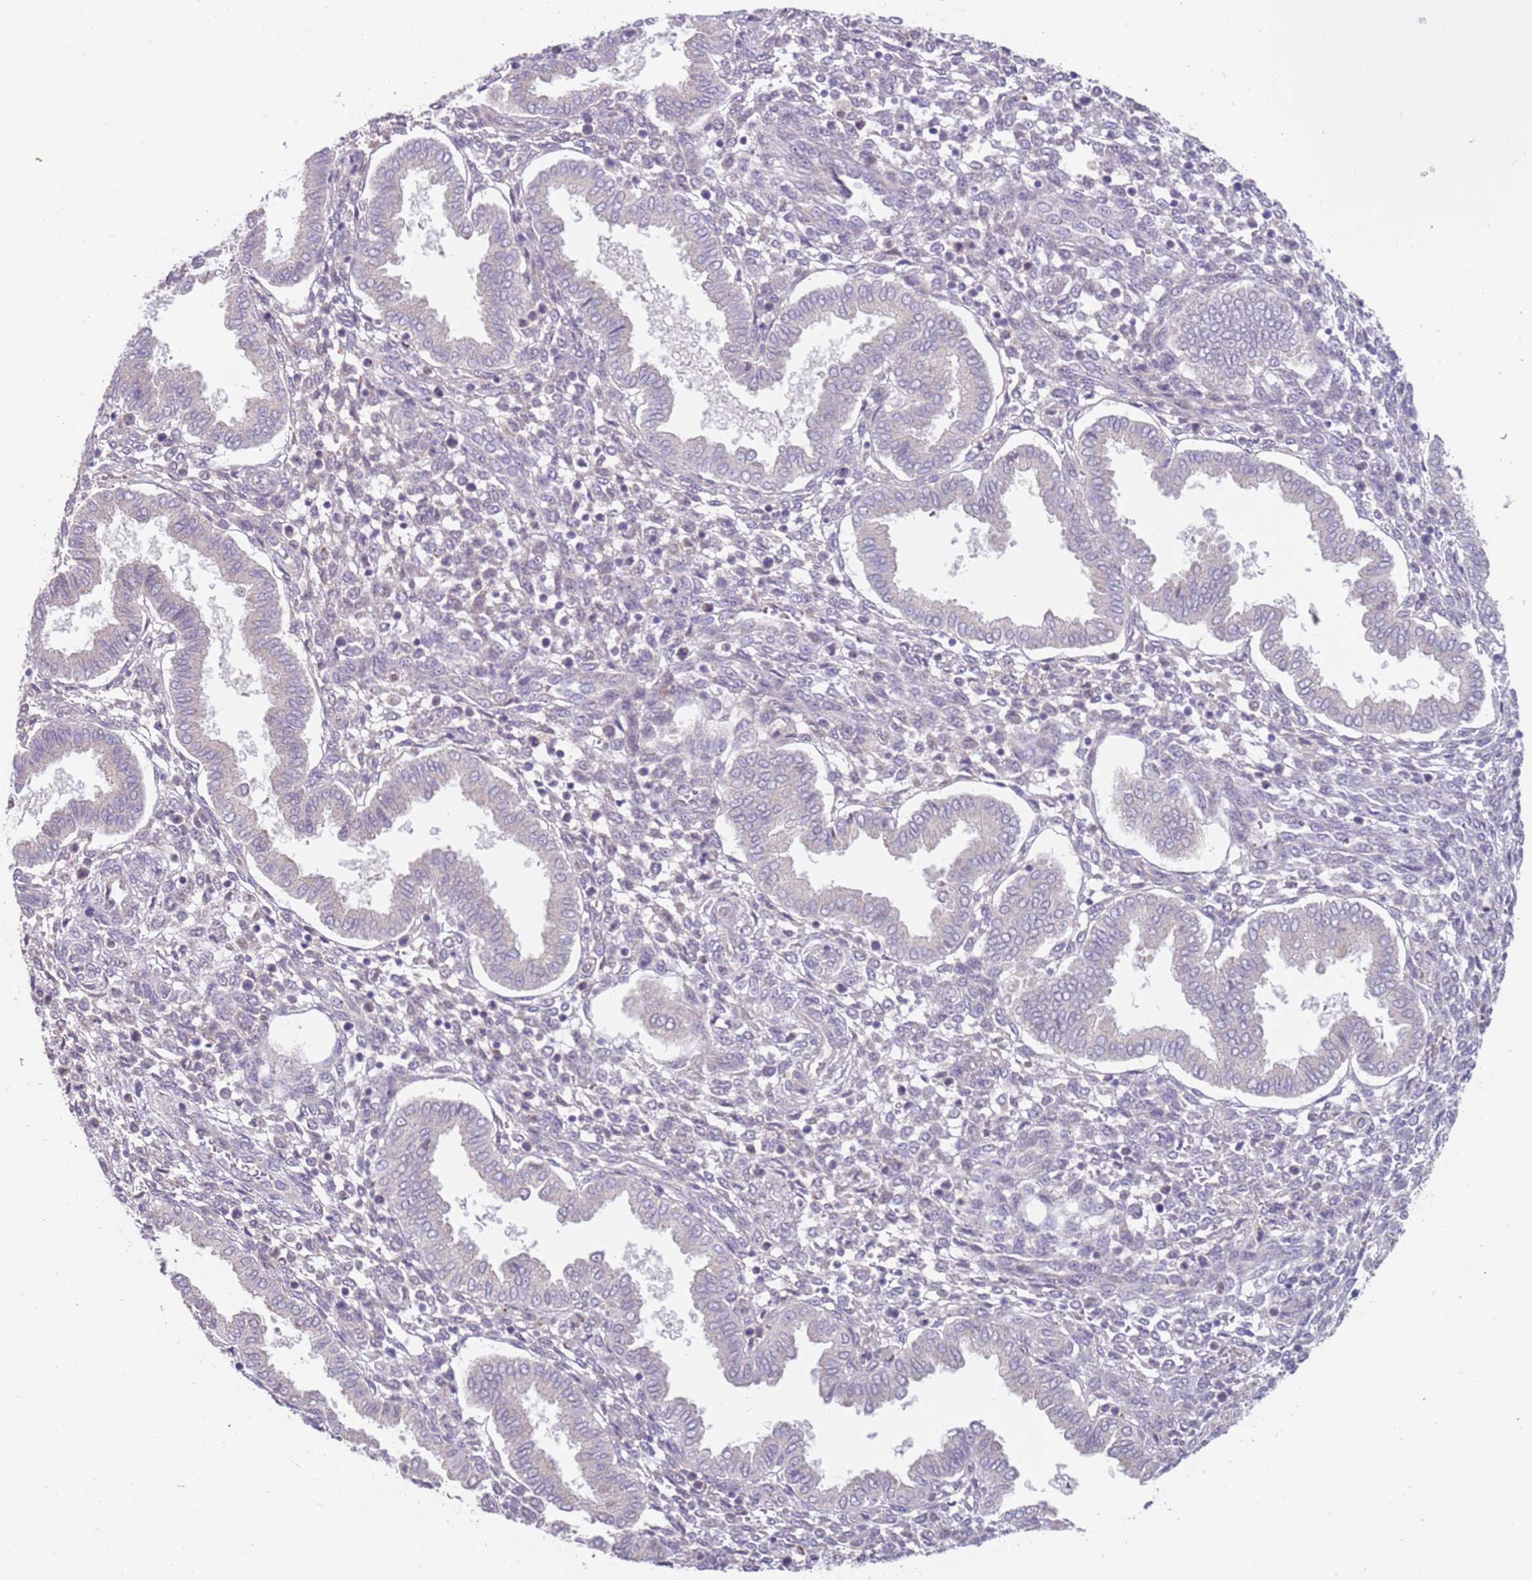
{"staining": {"intensity": "negative", "quantity": "none", "location": "none"}, "tissue": "endometrium", "cell_type": "Cells in endometrial stroma", "image_type": "normal", "snomed": [{"axis": "morphology", "description": "Normal tissue, NOS"}, {"axis": "topography", "description": "Endometrium"}], "caption": "Normal endometrium was stained to show a protein in brown. There is no significant staining in cells in endometrial stroma. (Immunohistochemistry, brightfield microscopy, high magnification).", "gene": "ZNF746", "patient": {"sex": "female", "age": 24}}